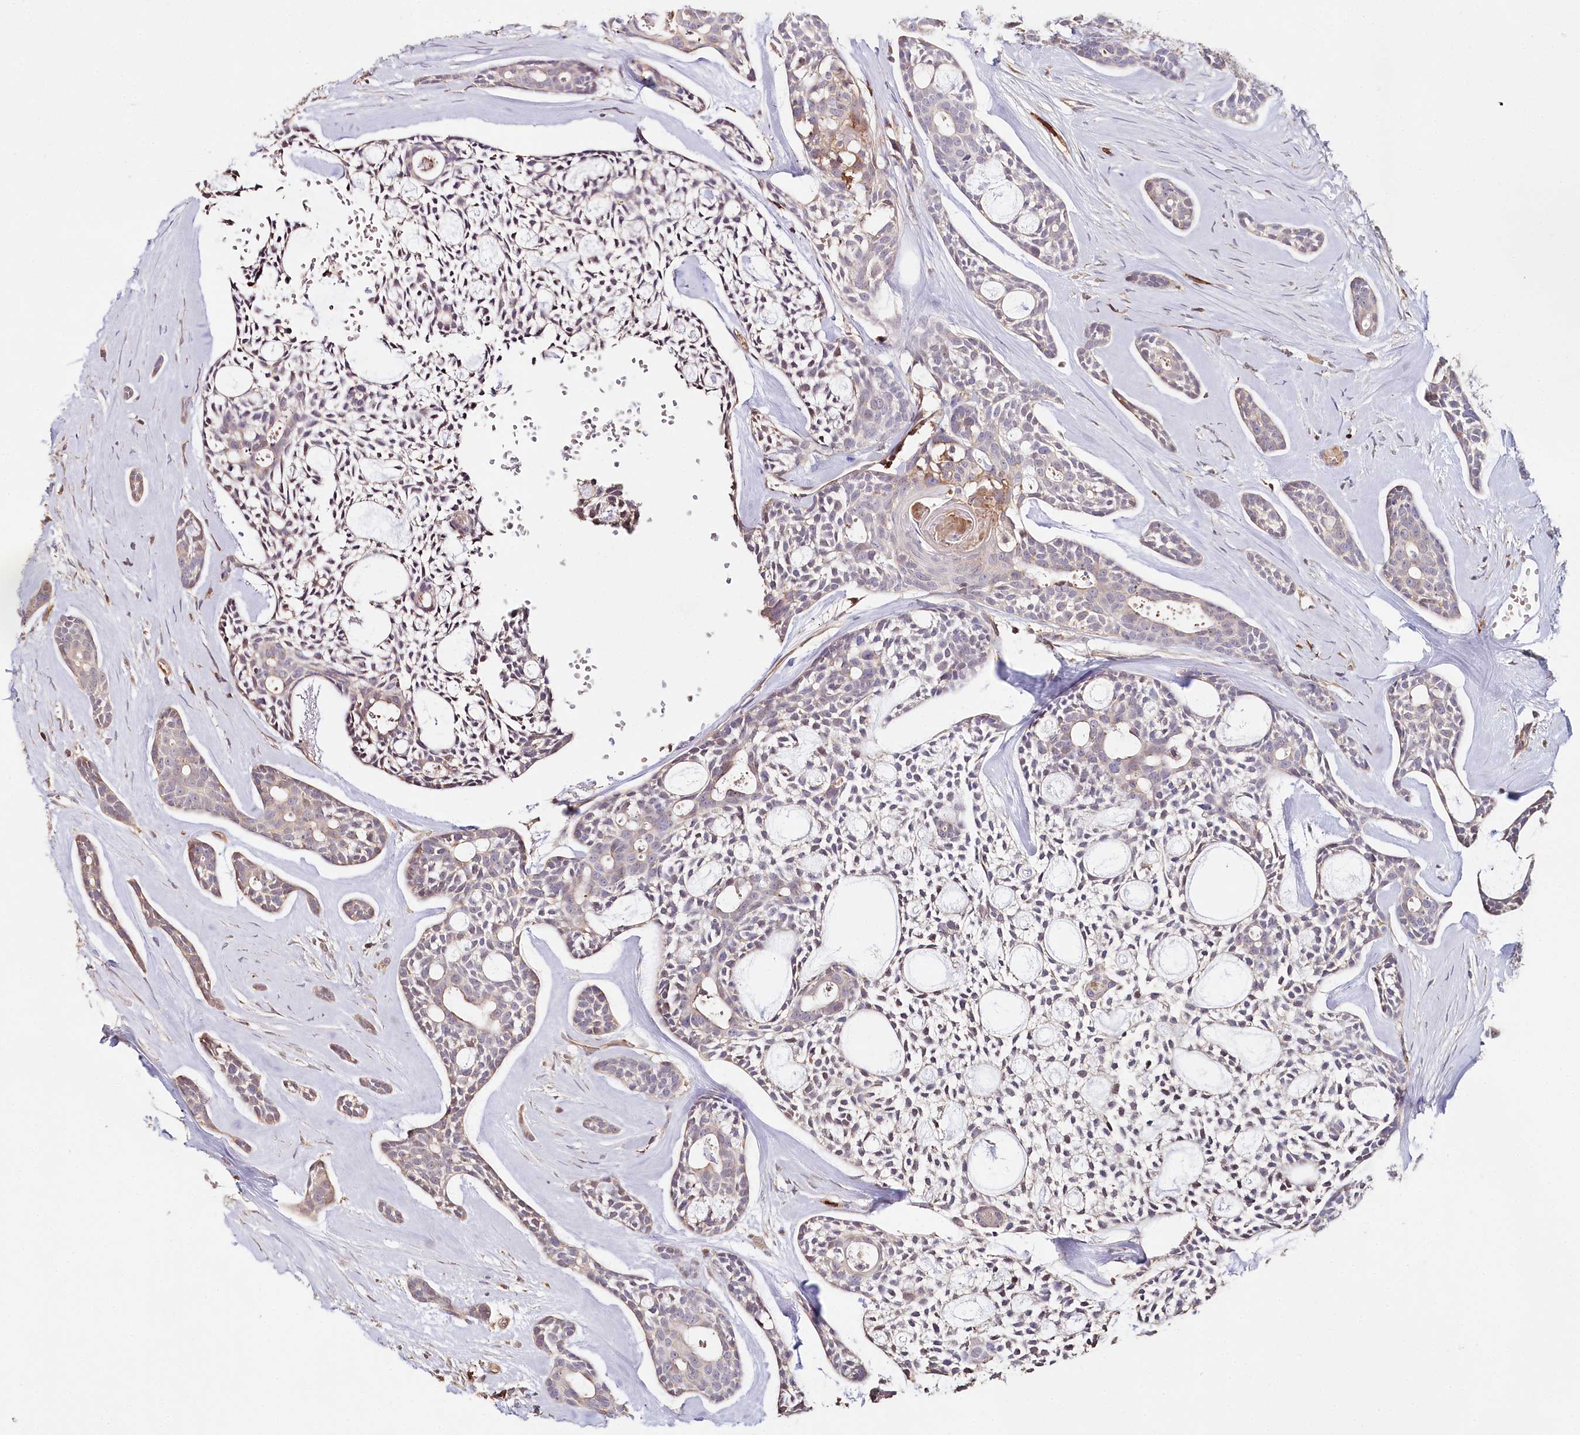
{"staining": {"intensity": "negative", "quantity": "none", "location": "none"}, "tissue": "head and neck cancer", "cell_type": "Tumor cells", "image_type": "cancer", "snomed": [{"axis": "morphology", "description": "Adenocarcinoma, NOS"}, {"axis": "topography", "description": "Subcutis"}, {"axis": "topography", "description": "Head-Neck"}], "caption": "An immunohistochemistry (IHC) photomicrograph of head and neck cancer is shown. There is no staining in tumor cells of head and neck cancer.", "gene": "RBP5", "patient": {"sex": "female", "age": 73}}